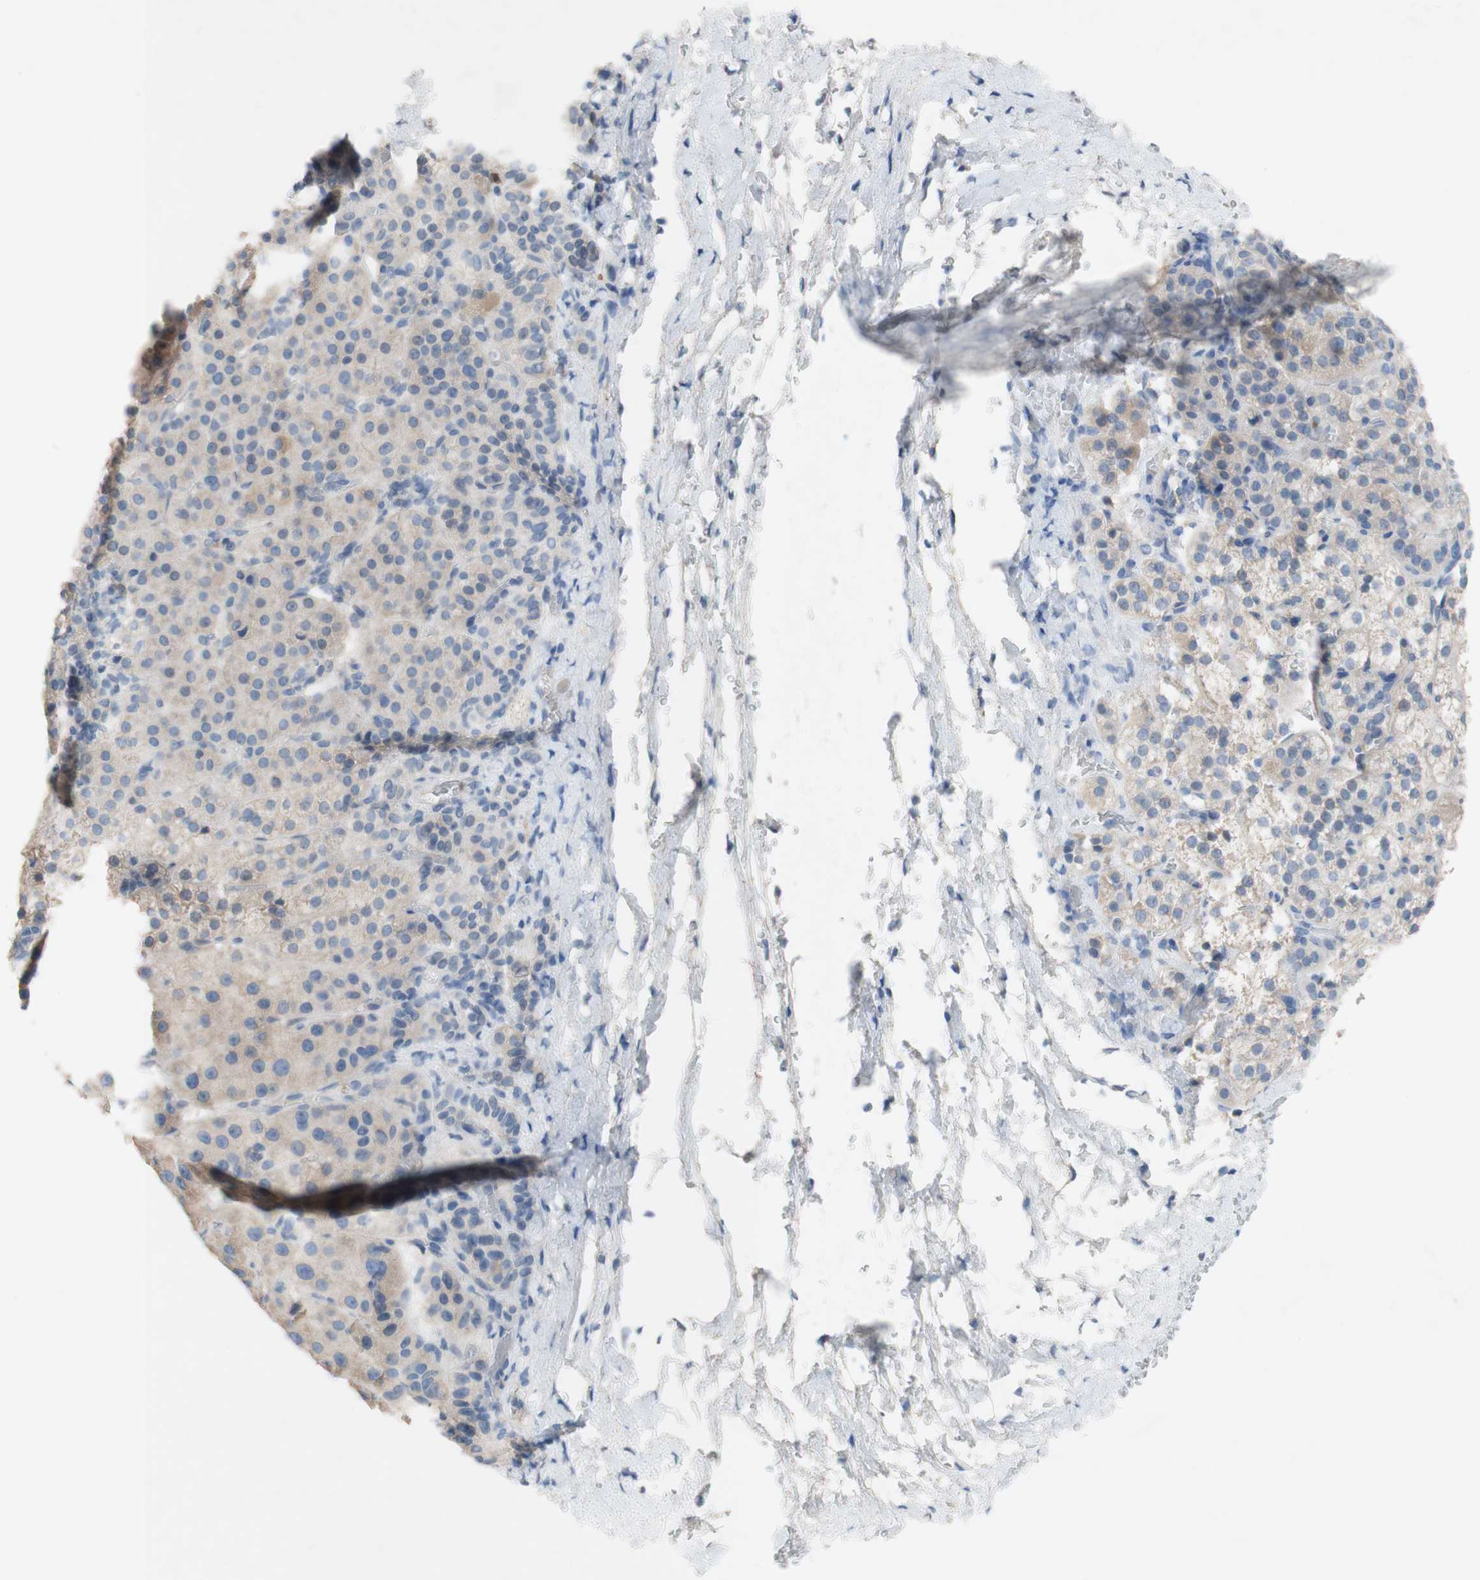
{"staining": {"intensity": "weak", "quantity": ">75%", "location": "cytoplasmic/membranous"}, "tissue": "adrenal gland", "cell_type": "Glandular cells", "image_type": "normal", "snomed": [{"axis": "morphology", "description": "Normal tissue, NOS"}, {"axis": "topography", "description": "Adrenal gland"}], "caption": "A brown stain shows weak cytoplasmic/membranous expression of a protein in glandular cells of unremarkable adrenal gland. The protein of interest is stained brown, and the nuclei are stained in blue (DAB IHC with brightfield microscopy, high magnification).", "gene": "PACSIN1", "patient": {"sex": "female", "age": 57}}